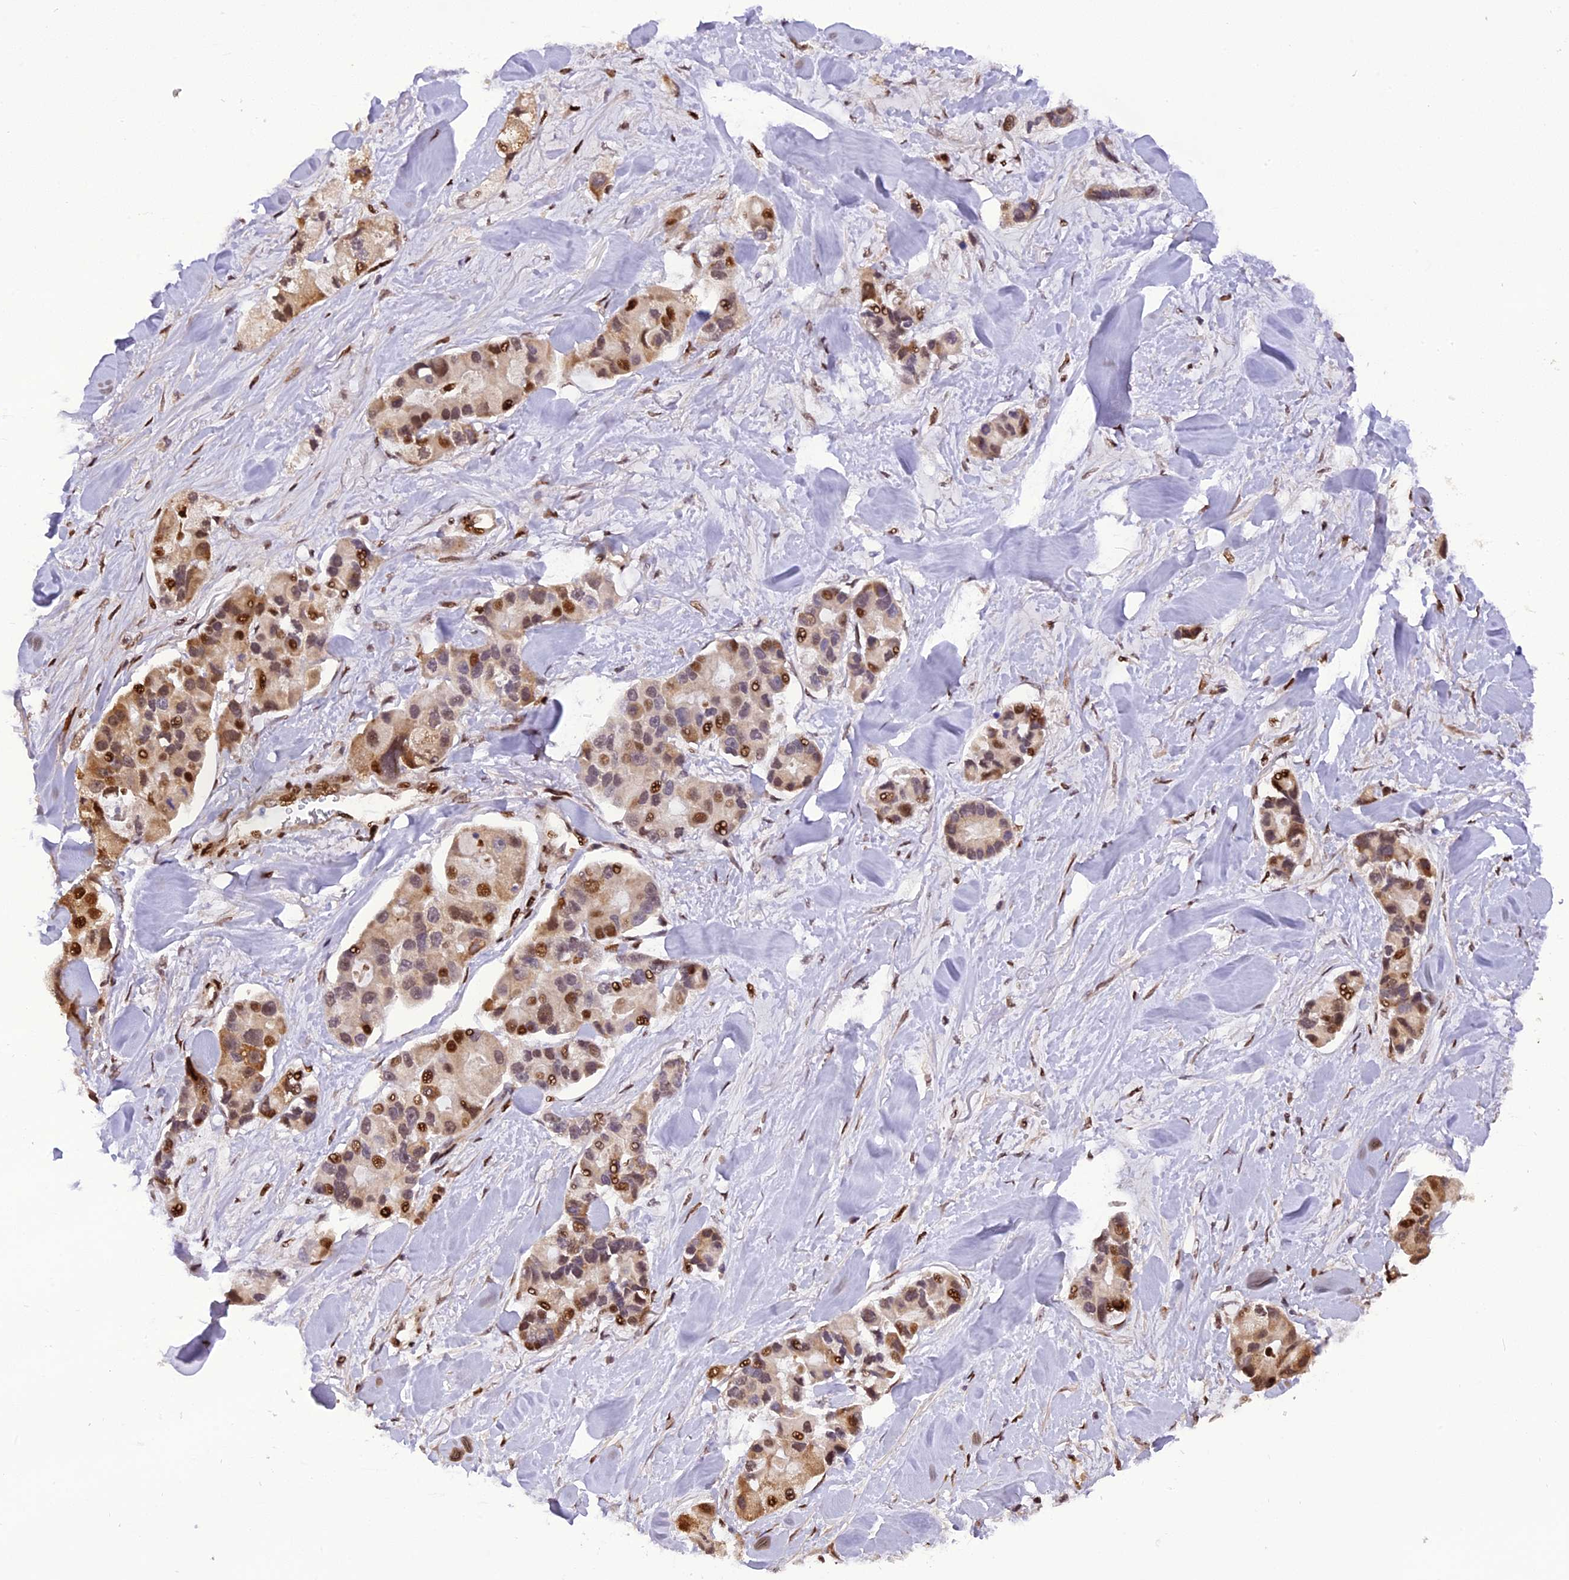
{"staining": {"intensity": "moderate", "quantity": "25%-75%", "location": "nuclear"}, "tissue": "lung cancer", "cell_type": "Tumor cells", "image_type": "cancer", "snomed": [{"axis": "morphology", "description": "Adenocarcinoma, NOS"}, {"axis": "topography", "description": "Lung"}], "caption": "A high-resolution micrograph shows IHC staining of lung cancer (adenocarcinoma), which exhibits moderate nuclear staining in about 25%-75% of tumor cells.", "gene": "MICALL1", "patient": {"sex": "female", "age": 54}}